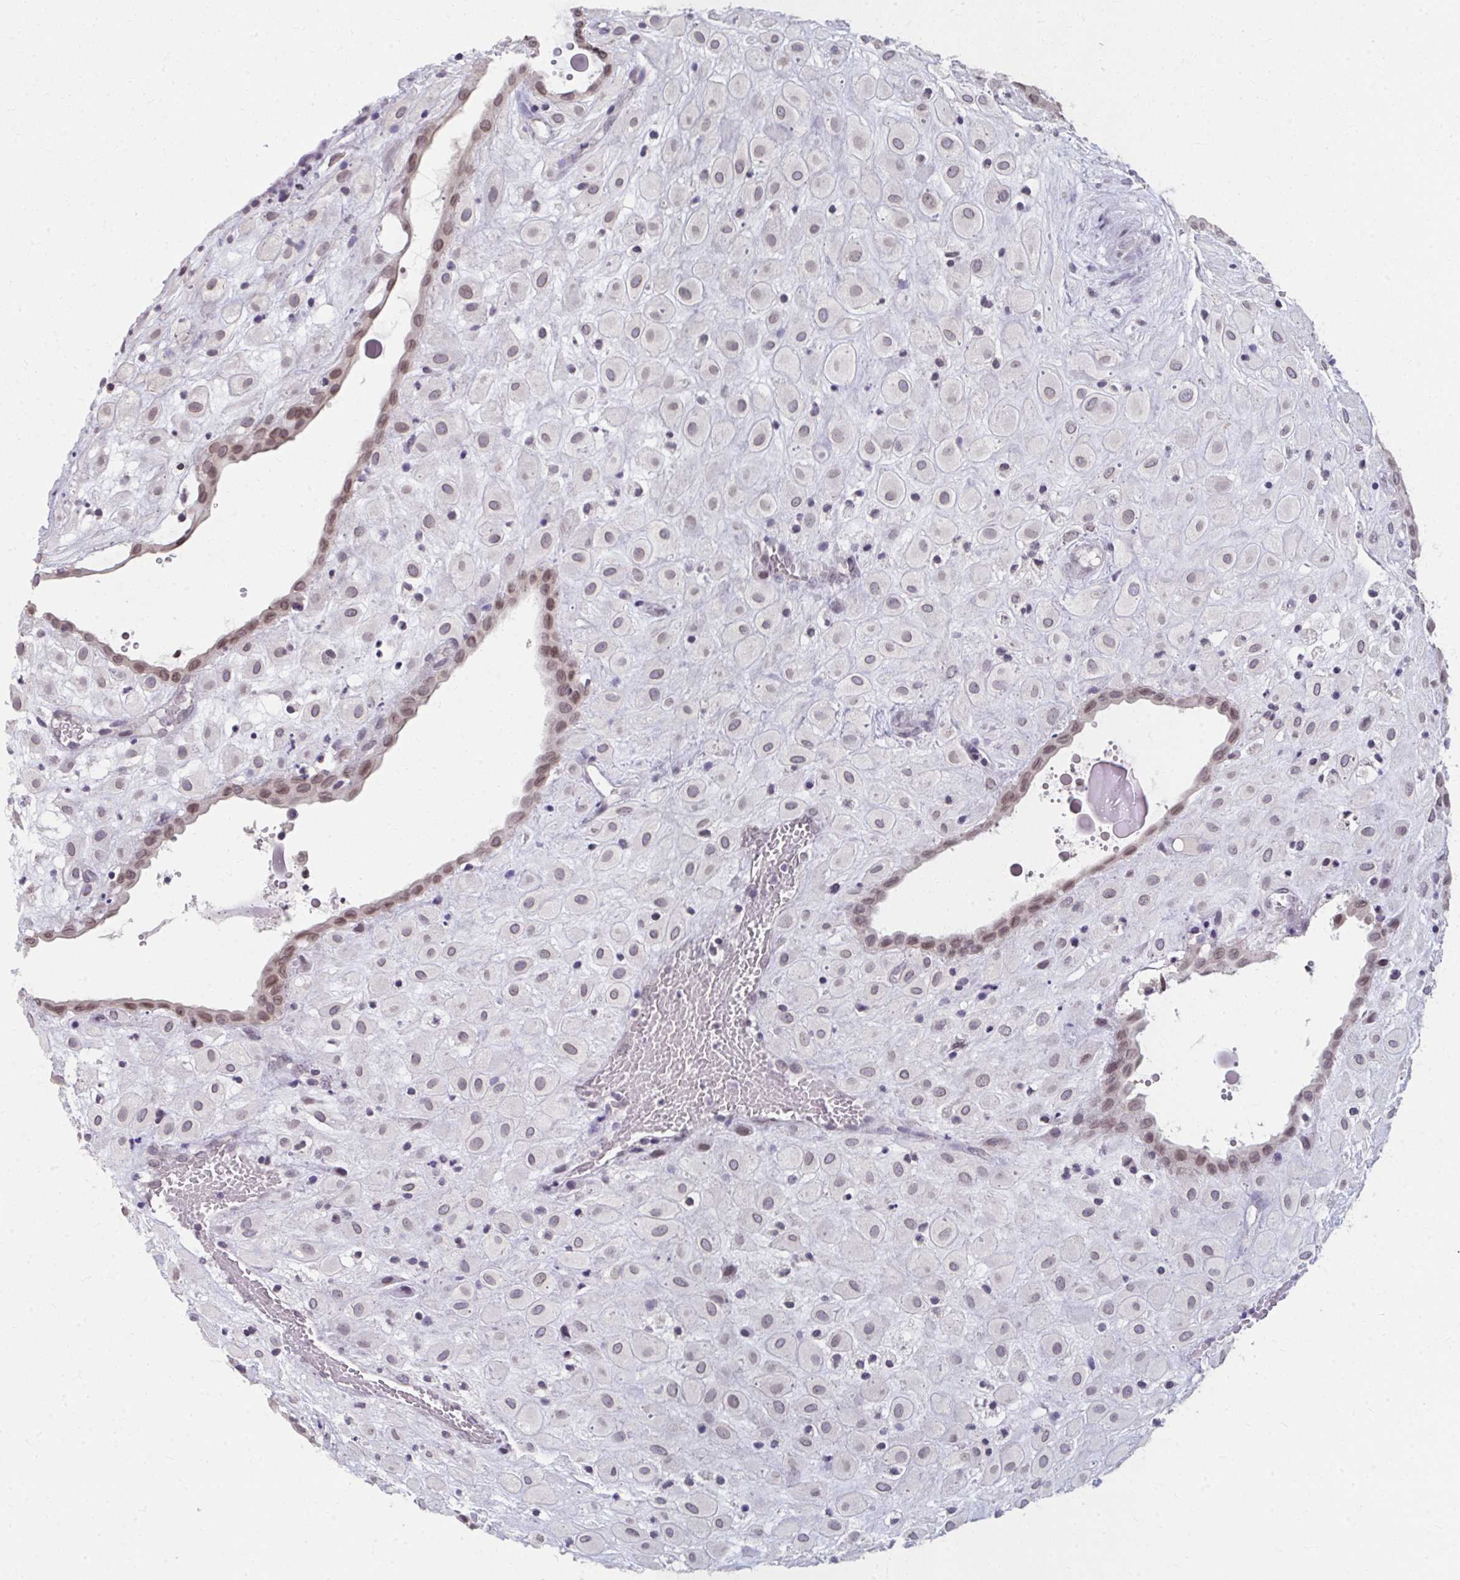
{"staining": {"intensity": "negative", "quantity": "none", "location": "none"}, "tissue": "placenta", "cell_type": "Decidual cells", "image_type": "normal", "snomed": [{"axis": "morphology", "description": "Normal tissue, NOS"}, {"axis": "topography", "description": "Placenta"}], "caption": "This is a micrograph of immunohistochemistry staining of normal placenta, which shows no expression in decidual cells.", "gene": "NUP133", "patient": {"sex": "female", "age": 24}}